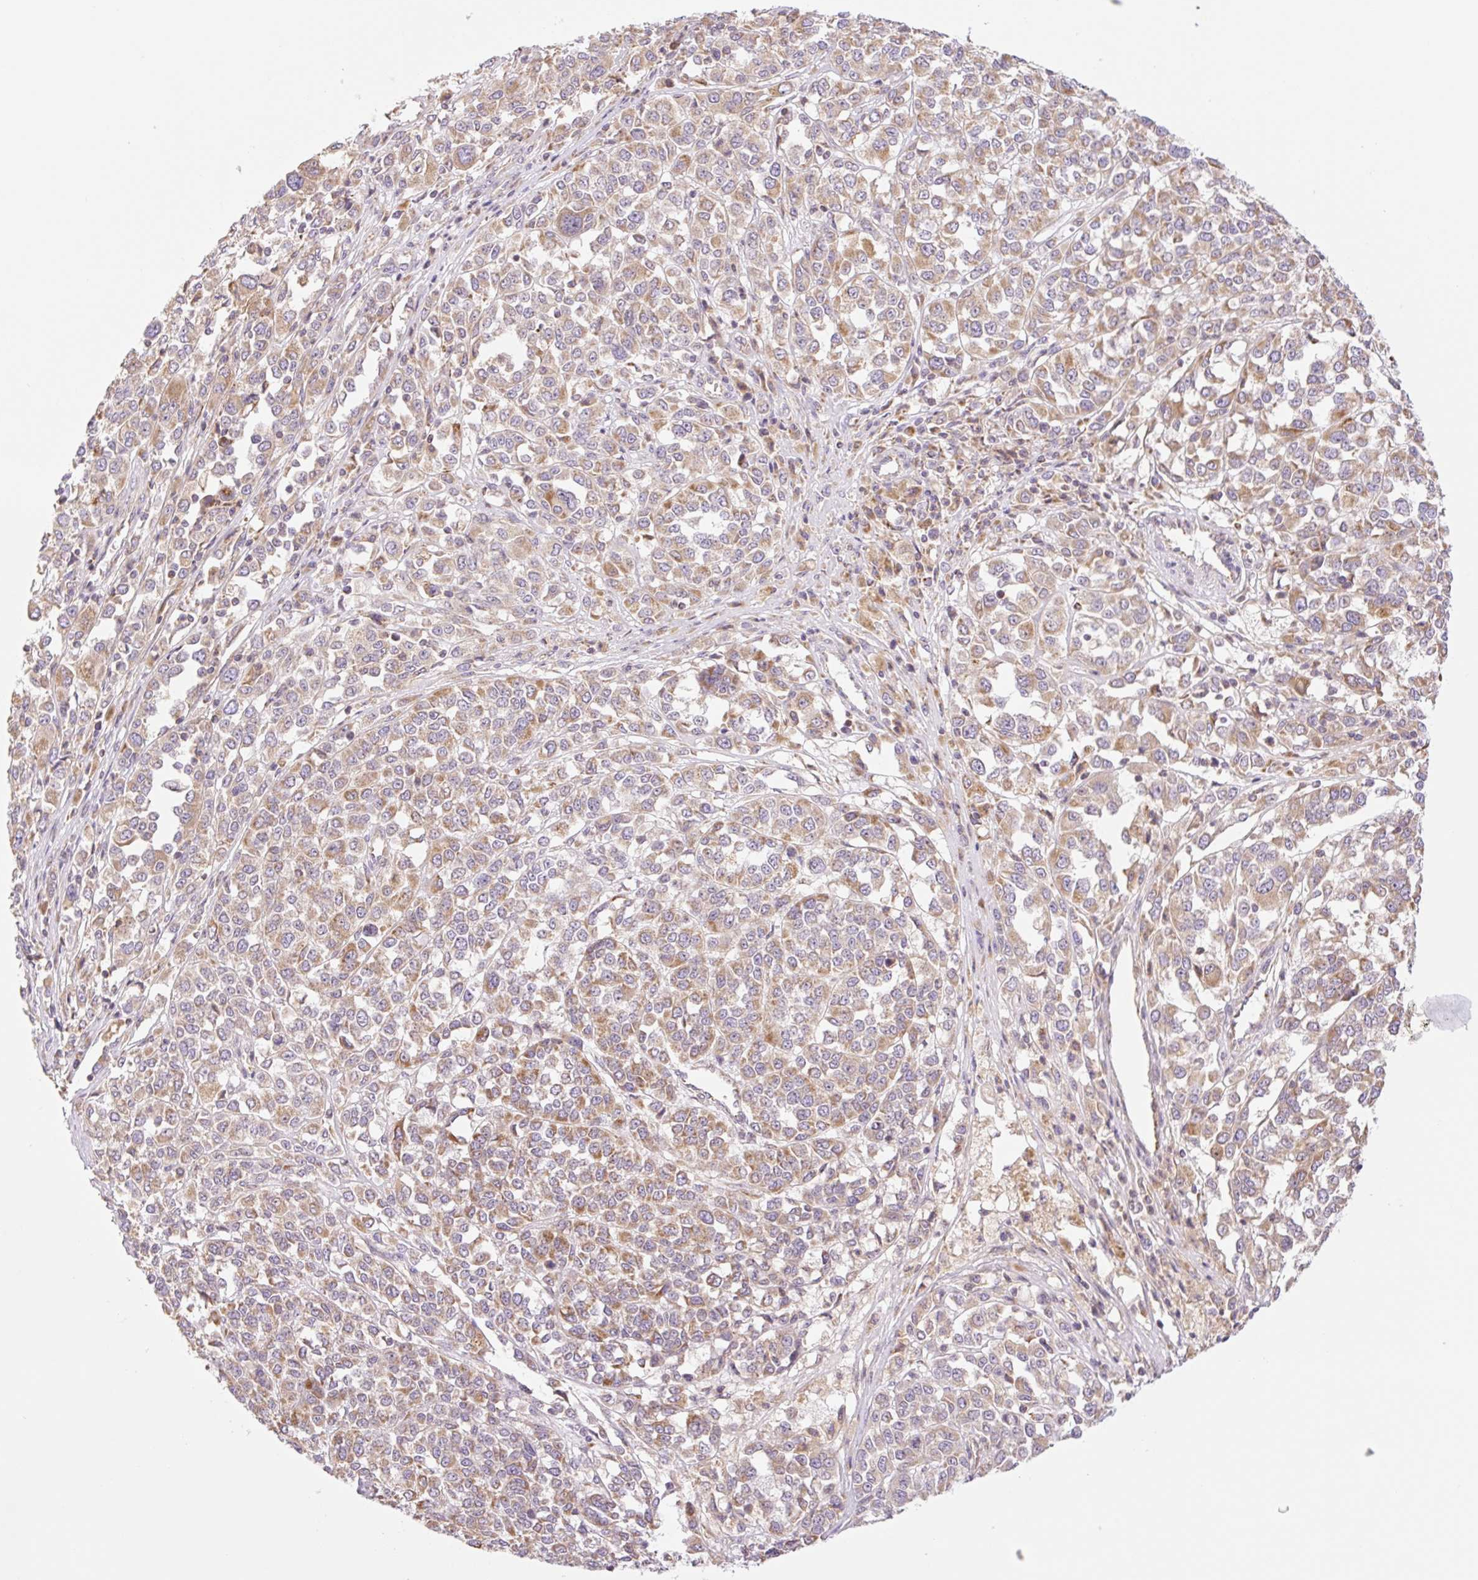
{"staining": {"intensity": "moderate", "quantity": ">75%", "location": "cytoplasmic/membranous"}, "tissue": "melanoma", "cell_type": "Tumor cells", "image_type": "cancer", "snomed": [{"axis": "morphology", "description": "Malignant melanoma, Metastatic site"}, {"axis": "topography", "description": "Lymph node"}], "caption": "An IHC image of tumor tissue is shown. Protein staining in brown highlights moderate cytoplasmic/membranous positivity in malignant melanoma (metastatic site) within tumor cells.", "gene": "GOSR2", "patient": {"sex": "male", "age": 44}}